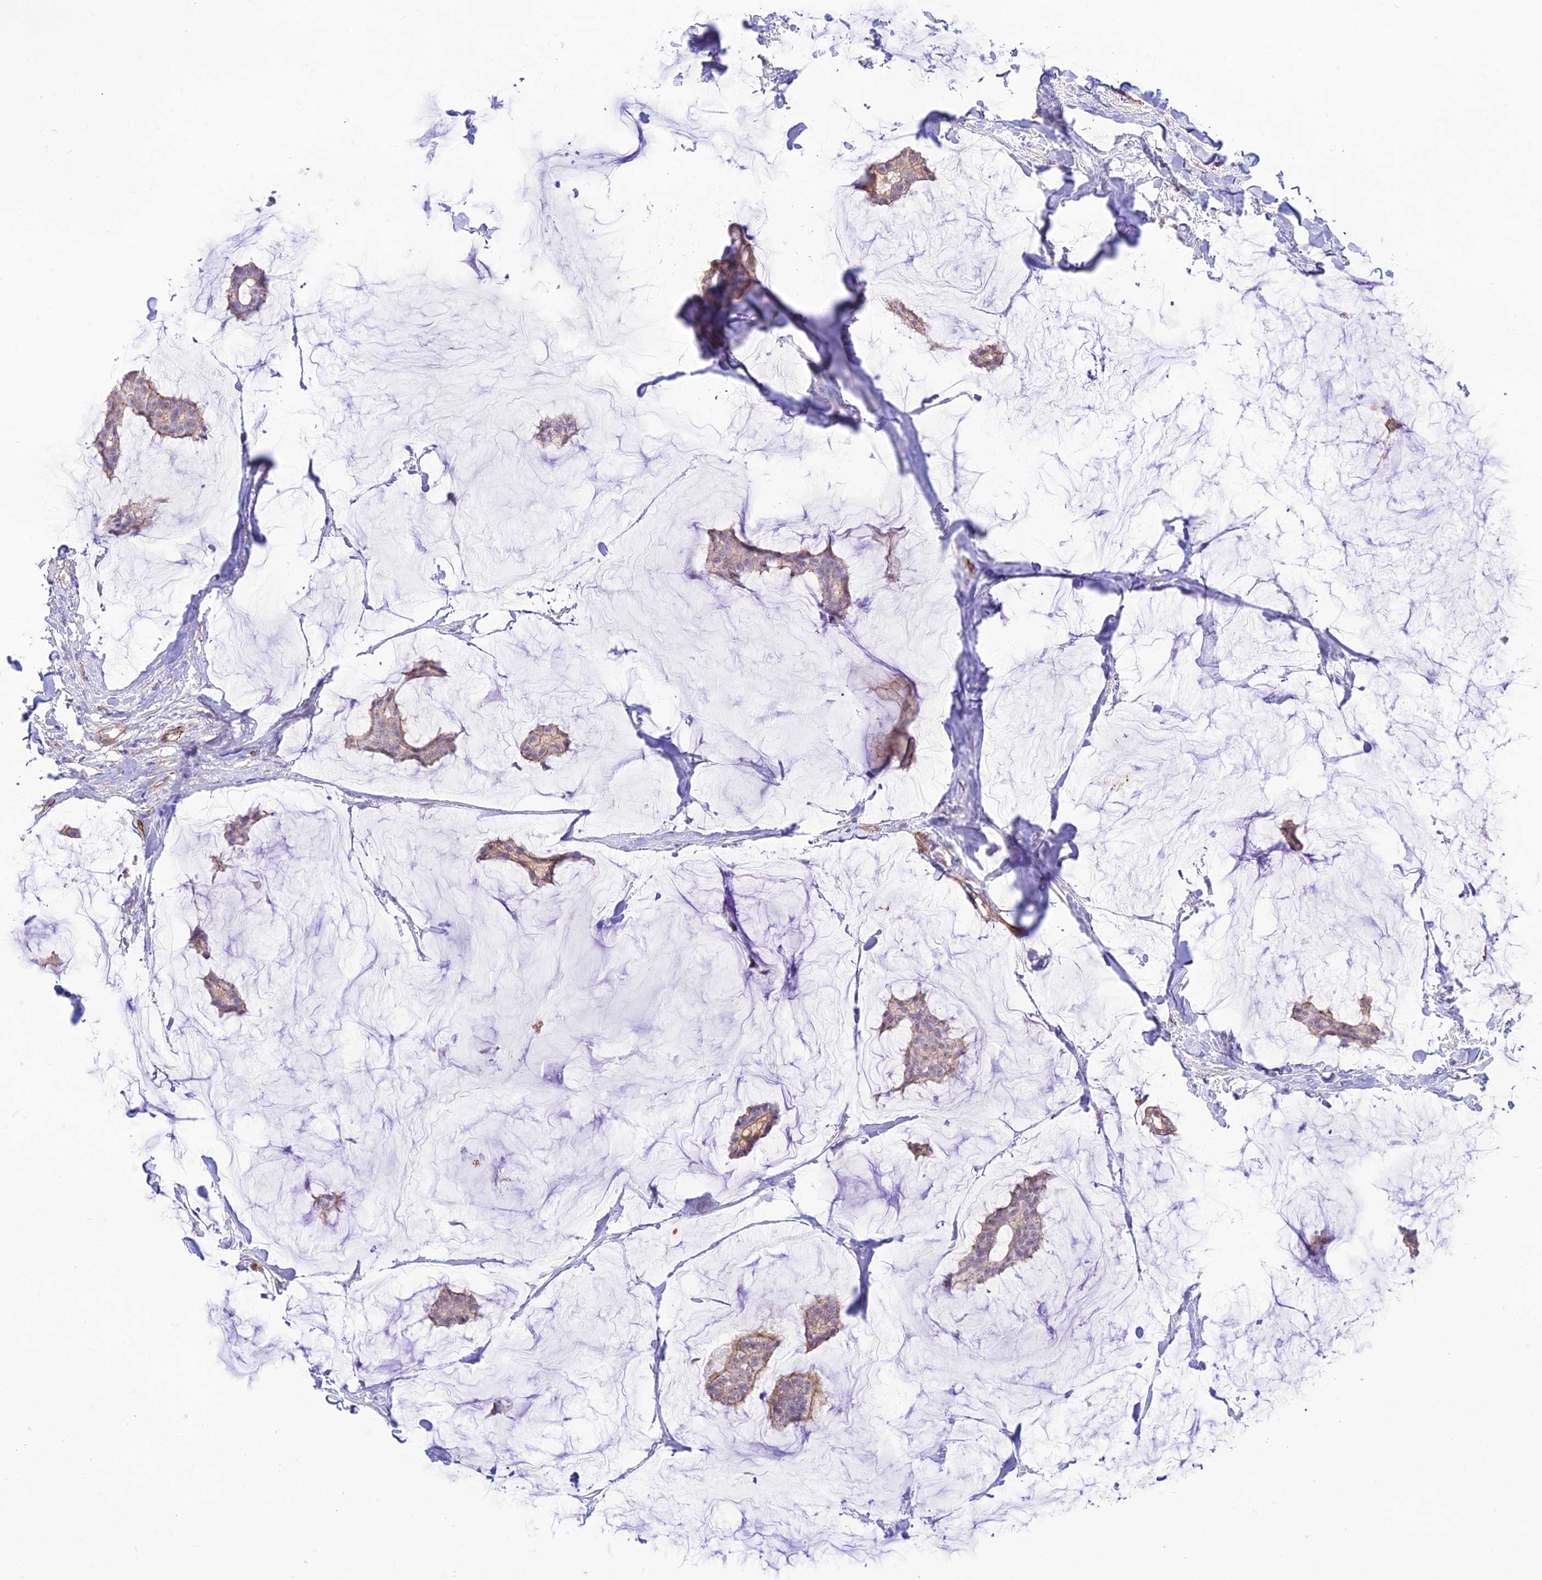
{"staining": {"intensity": "weak", "quantity": "<25%", "location": "cytoplasmic/membranous"}, "tissue": "breast cancer", "cell_type": "Tumor cells", "image_type": "cancer", "snomed": [{"axis": "morphology", "description": "Duct carcinoma"}, {"axis": "topography", "description": "Breast"}], "caption": "The histopathology image exhibits no significant positivity in tumor cells of breast cancer (invasive ductal carcinoma). The staining is performed using DAB (3,3'-diaminobenzidine) brown chromogen with nuclei counter-stained in using hematoxylin.", "gene": "YPEL5", "patient": {"sex": "female", "age": 93}}